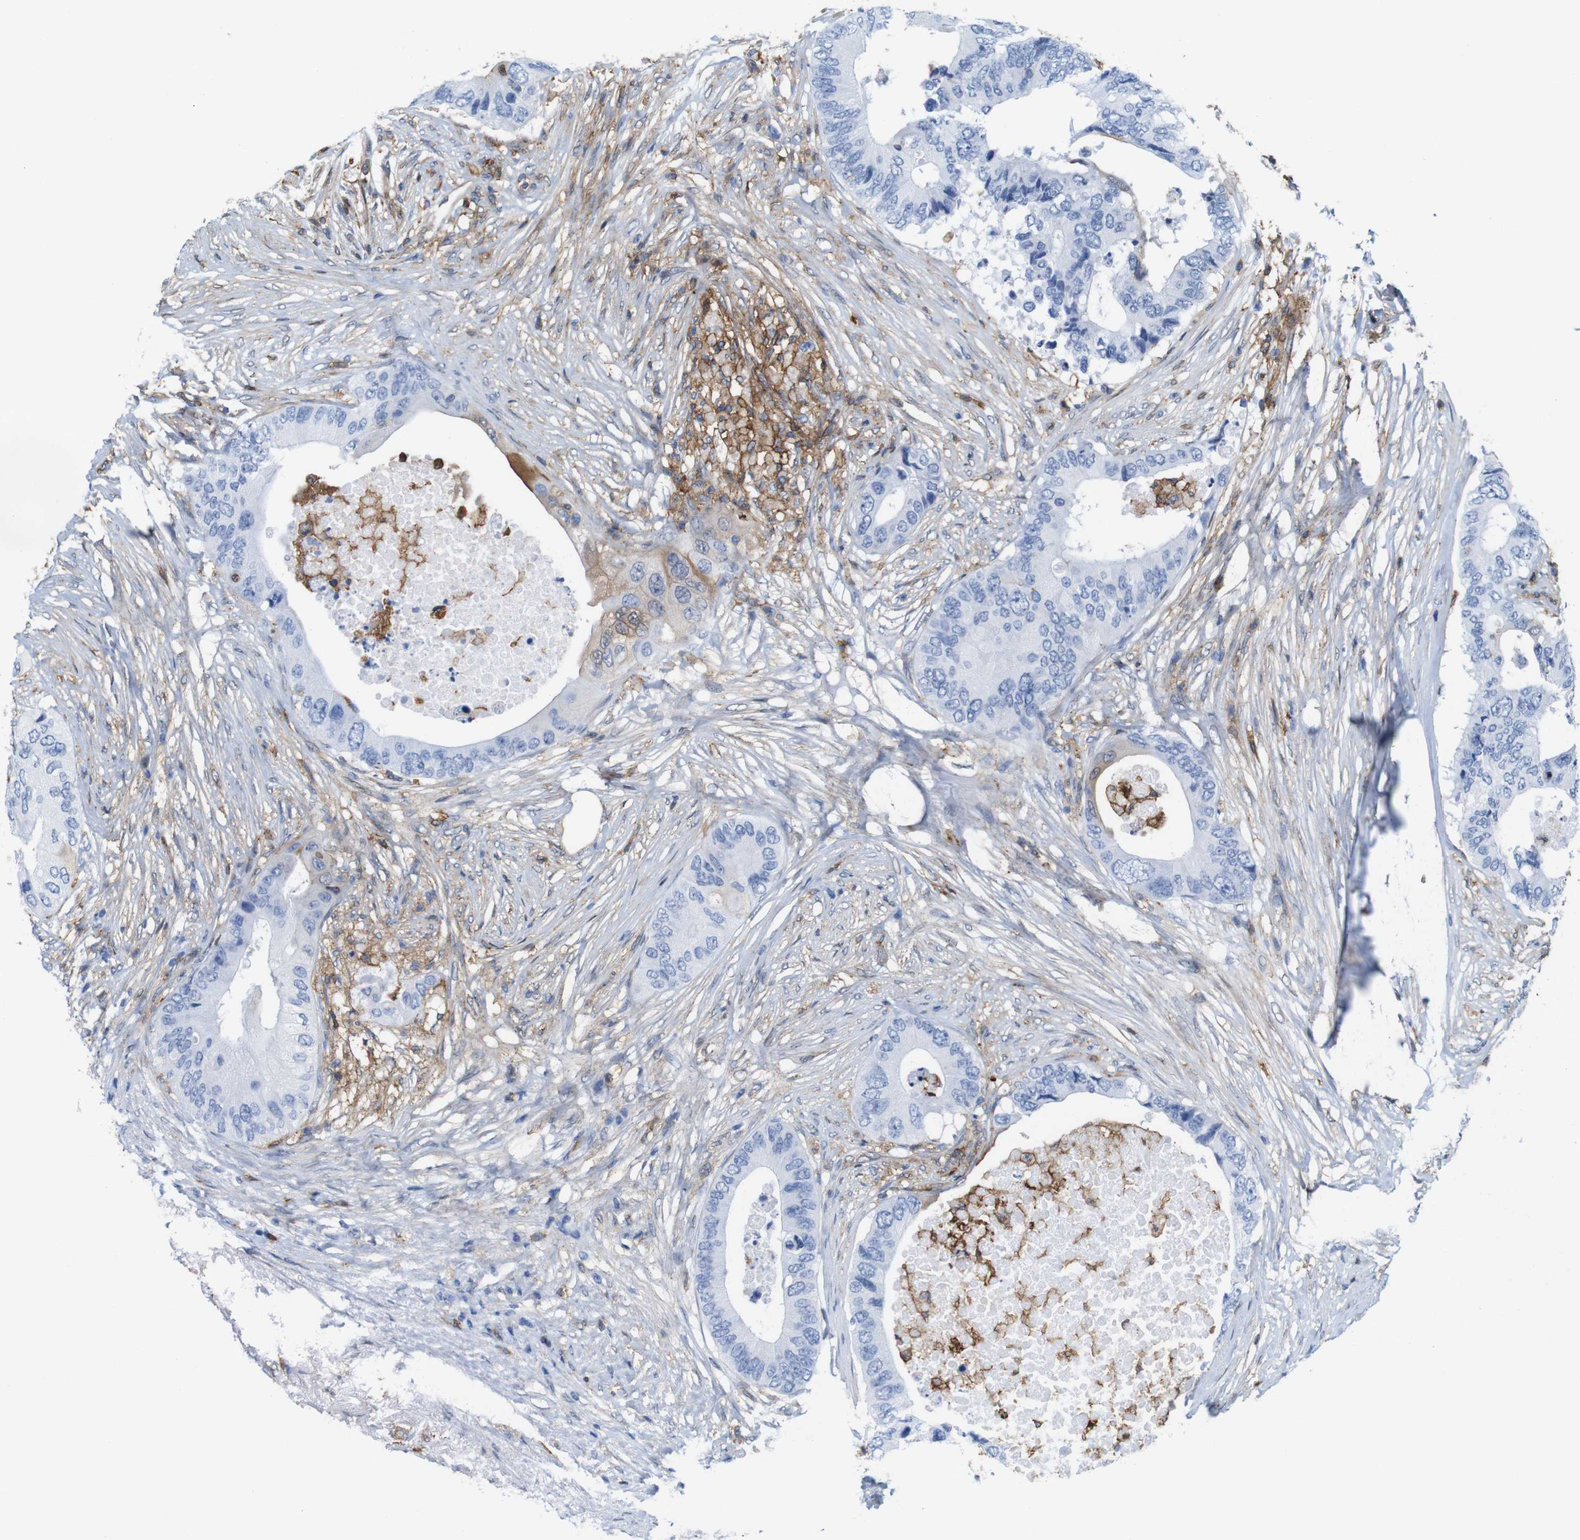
{"staining": {"intensity": "negative", "quantity": "none", "location": "none"}, "tissue": "colorectal cancer", "cell_type": "Tumor cells", "image_type": "cancer", "snomed": [{"axis": "morphology", "description": "Adenocarcinoma, NOS"}, {"axis": "topography", "description": "Colon"}], "caption": "The micrograph displays no staining of tumor cells in colorectal adenocarcinoma.", "gene": "ANXA1", "patient": {"sex": "male", "age": 71}}